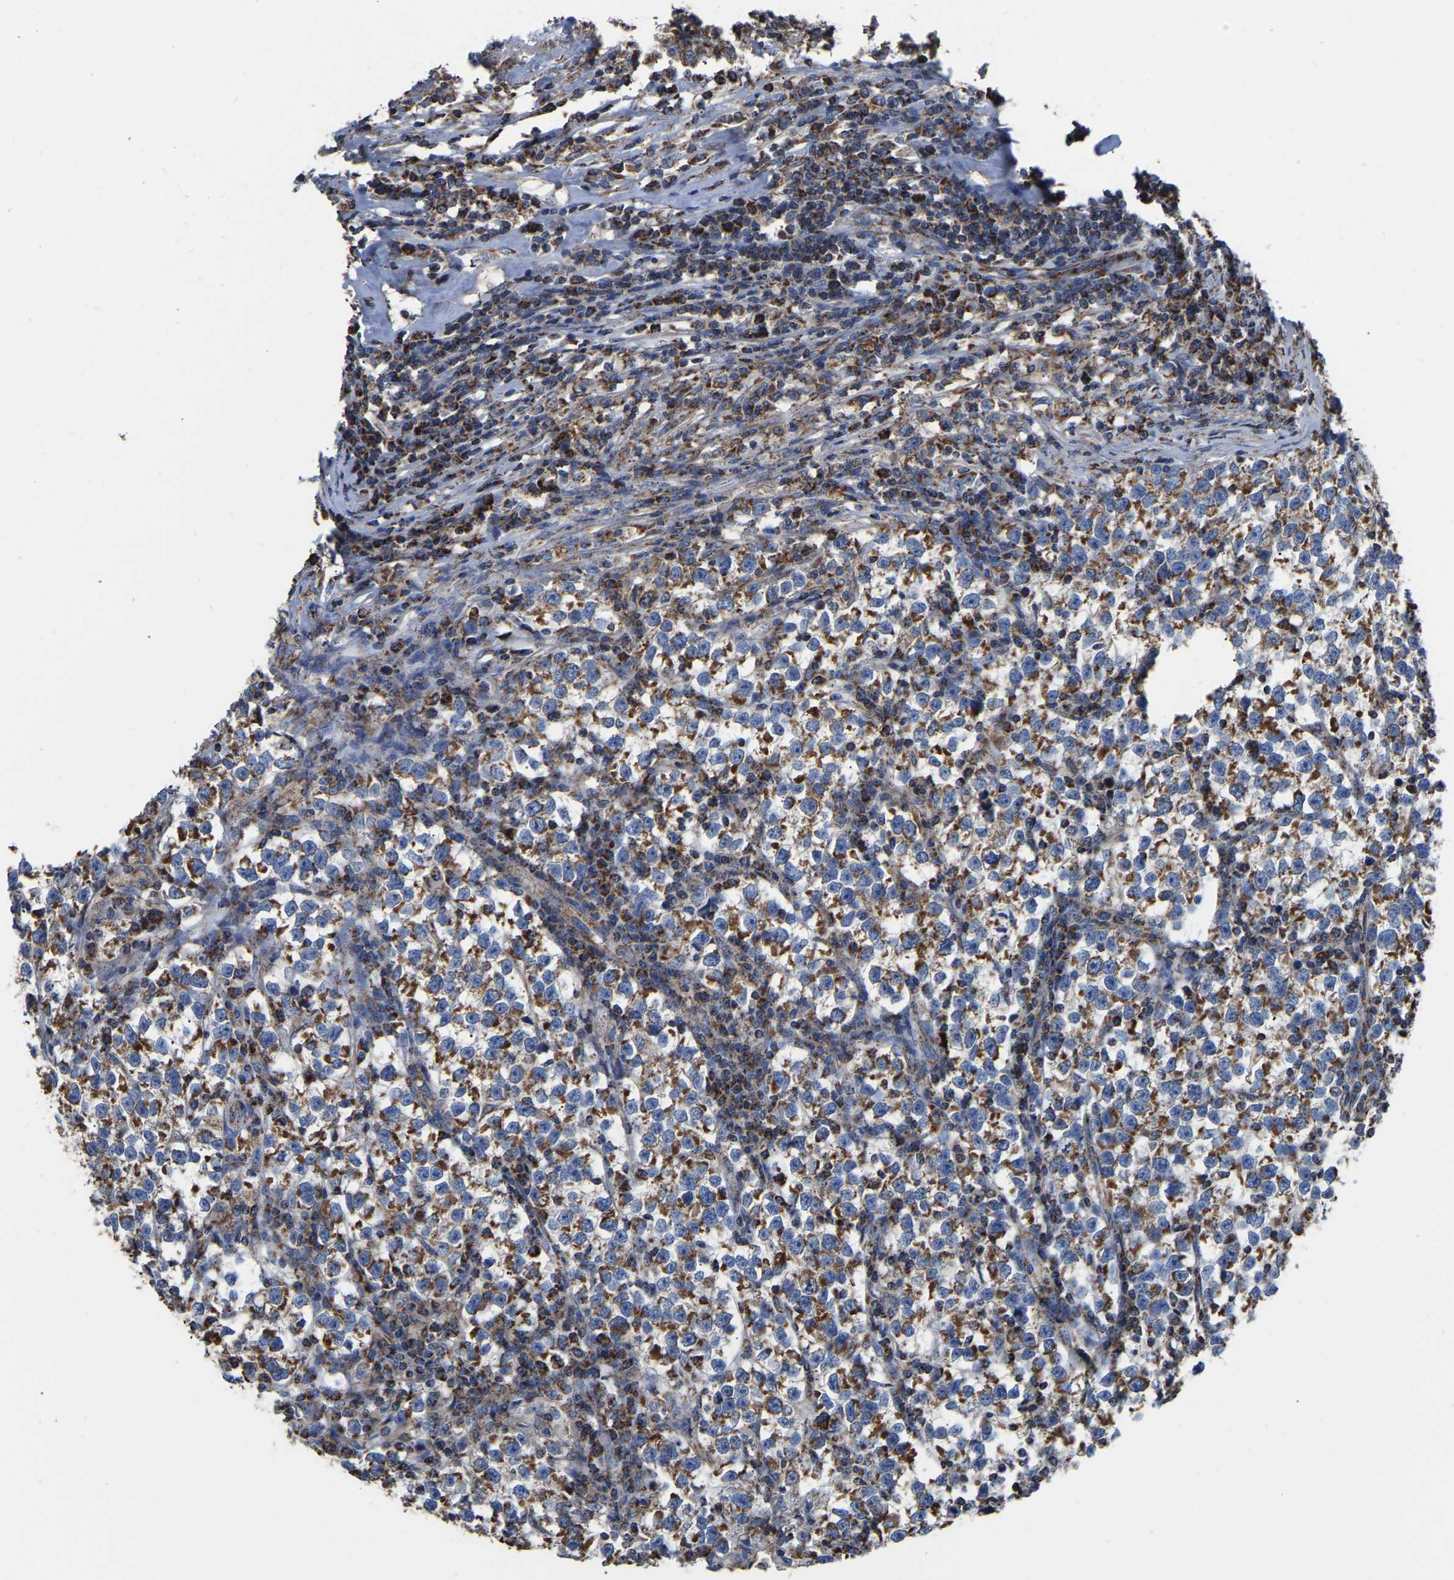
{"staining": {"intensity": "strong", "quantity": "25%-75%", "location": "cytoplasmic/membranous"}, "tissue": "testis cancer", "cell_type": "Tumor cells", "image_type": "cancer", "snomed": [{"axis": "morphology", "description": "Normal tissue, NOS"}, {"axis": "morphology", "description": "Seminoma, NOS"}, {"axis": "topography", "description": "Testis"}], "caption": "Protein analysis of seminoma (testis) tissue displays strong cytoplasmic/membranous expression in approximately 25%-75% of tumor cells.", "gene": "ETFA", "patient": {"sex": "male", "age": 43}}